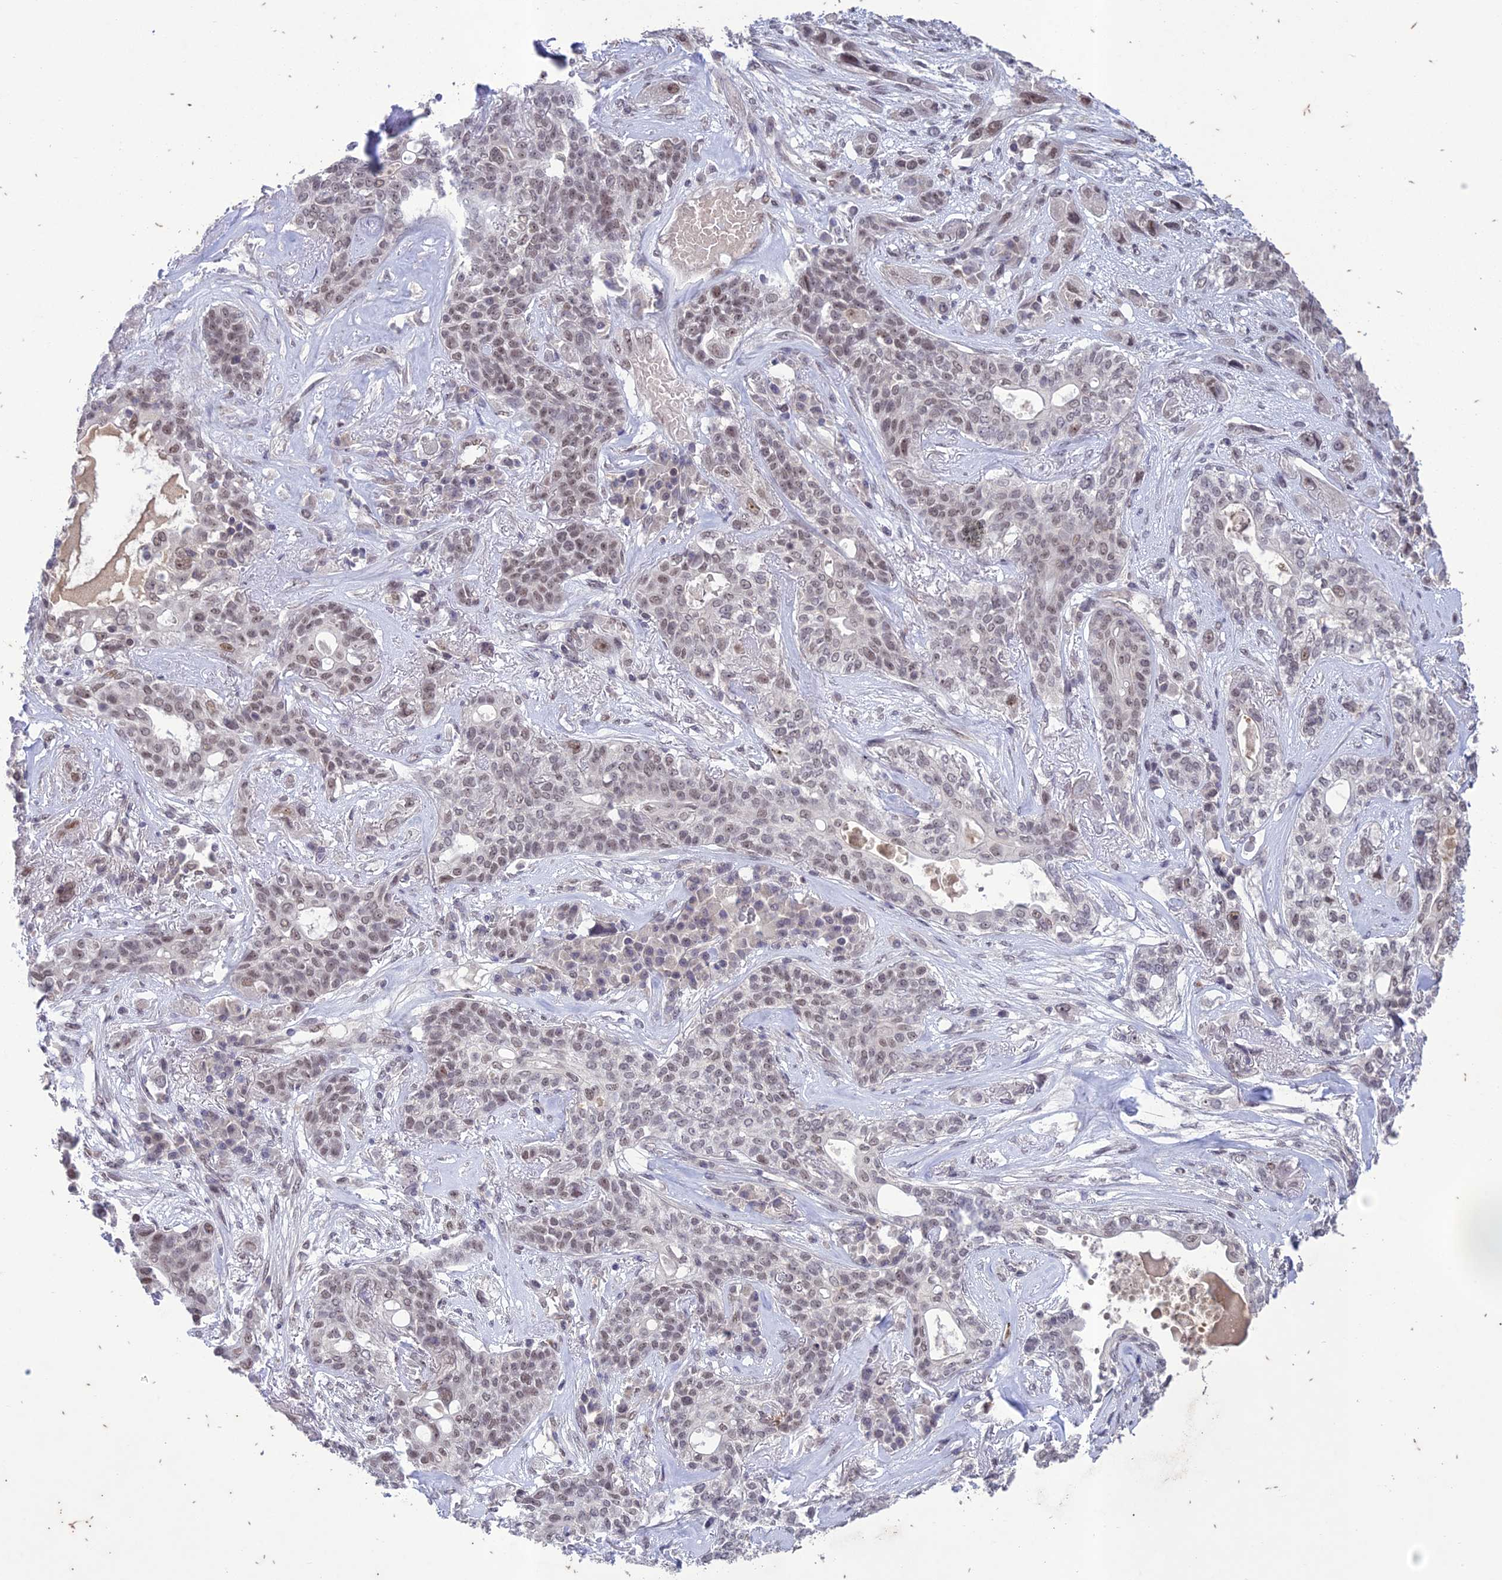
{"staining": {"intensity": "weak", "quantity": "25%-75%", "location": "nuclear"}, "tissue": "lung cancer", "cell_type": "Tumor cells", "image_type": "cancer", "snomed": [{"axis": "morphology", "description": "Squamous cell carcinoma, NOS"}, {"axis": "topography", "description": "Lung"}], "caption": "The image demonstrates staining of lung cancer (squamous cell carcinoma), revealing weak nuclear protein positivity (brown color) within tumor cells.", "gene": "POP4", "patient": {"sex": "female", "age": 70}}